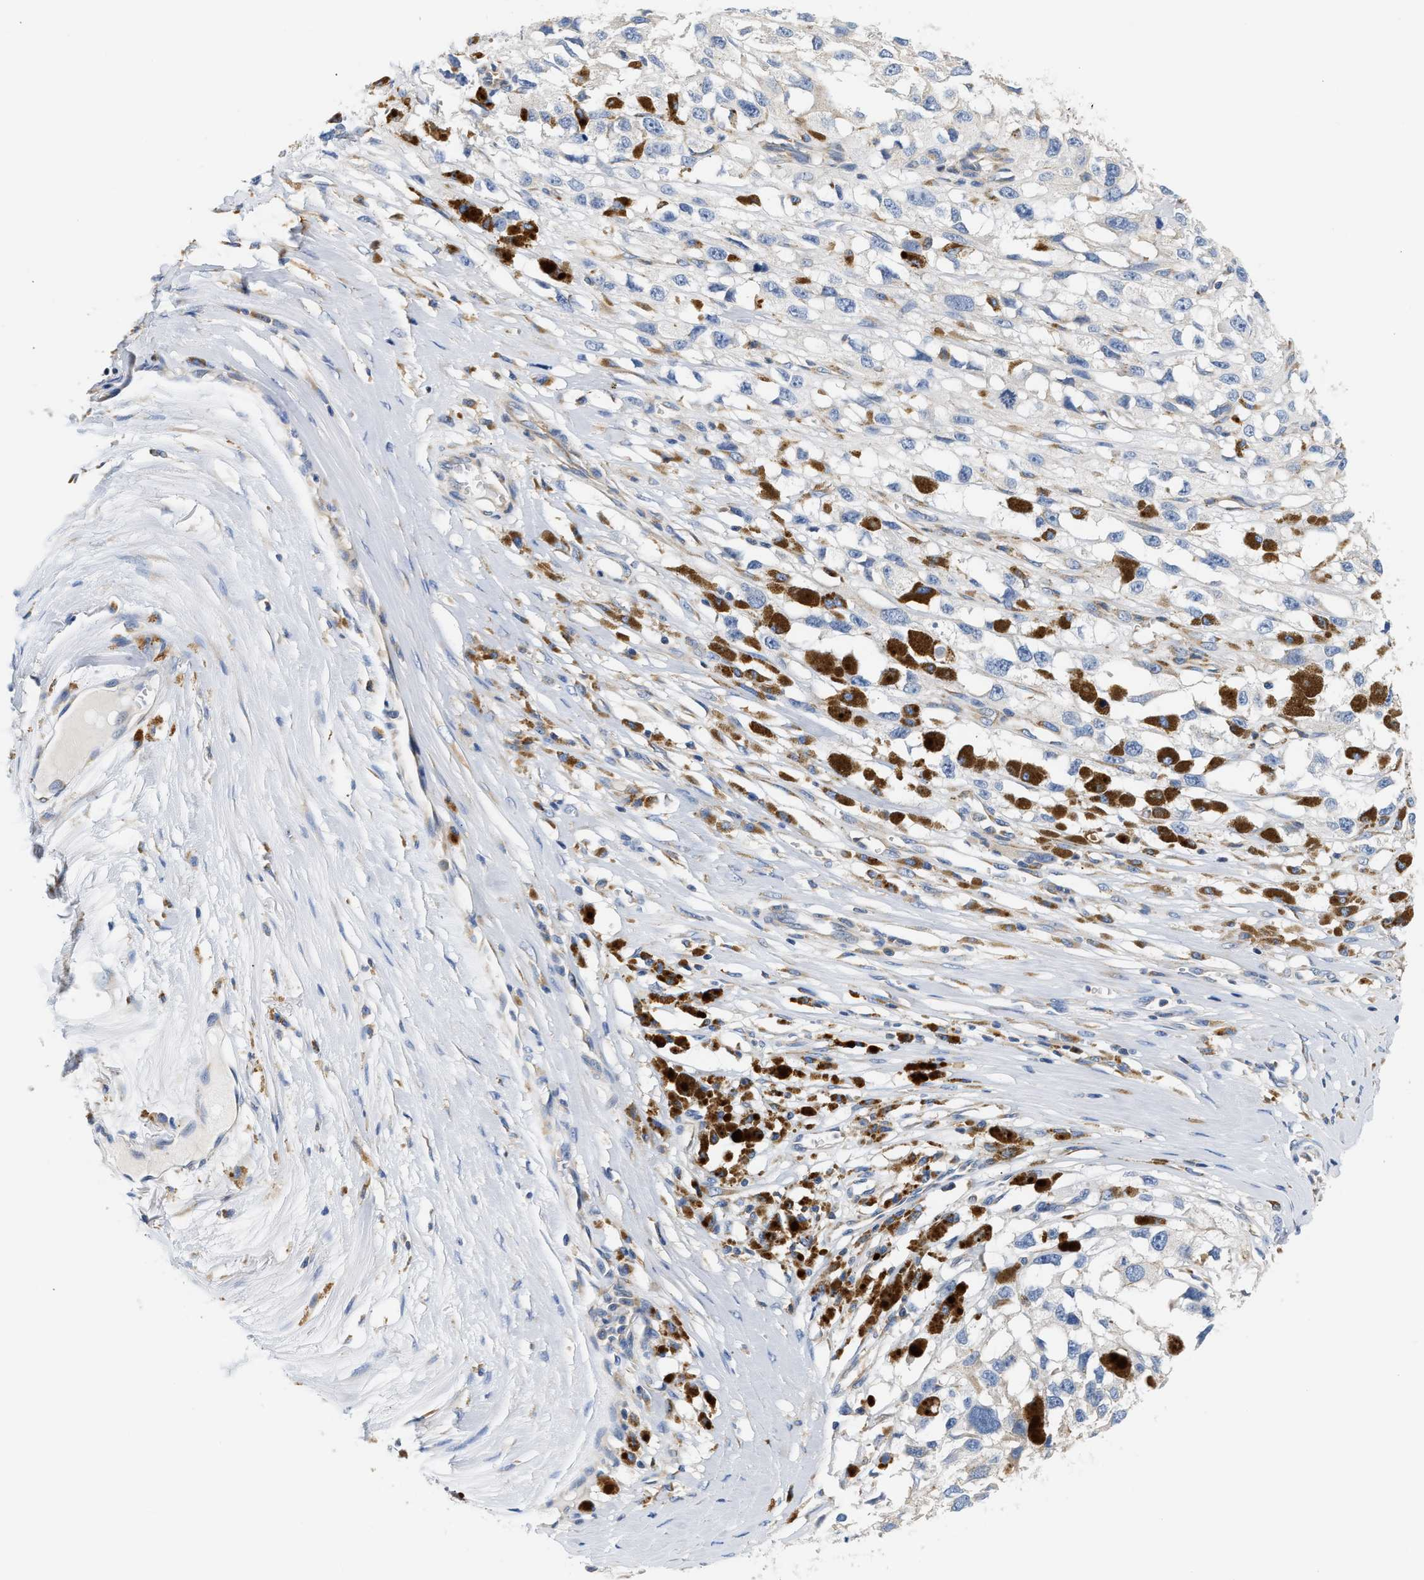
{"staining": {"intensity": "negative", "quantity": "none", "location": "none"}, "tissue": "melanoma", "cell_type": "Tumor cells", "image_type": "cancer", "snomed": [{"axis": "morphology", "description": "Malignant melanoma, Metastatic site"}, {"axis": "topography", "description": "Lymph node"}], "caption": "Immunohistochemical staining of human malignant melanoma (metastatic site) reveals no significant staining in tumor cells.", "gene": "HDHD3", "patient": {"sex": "male", "age": 59}}